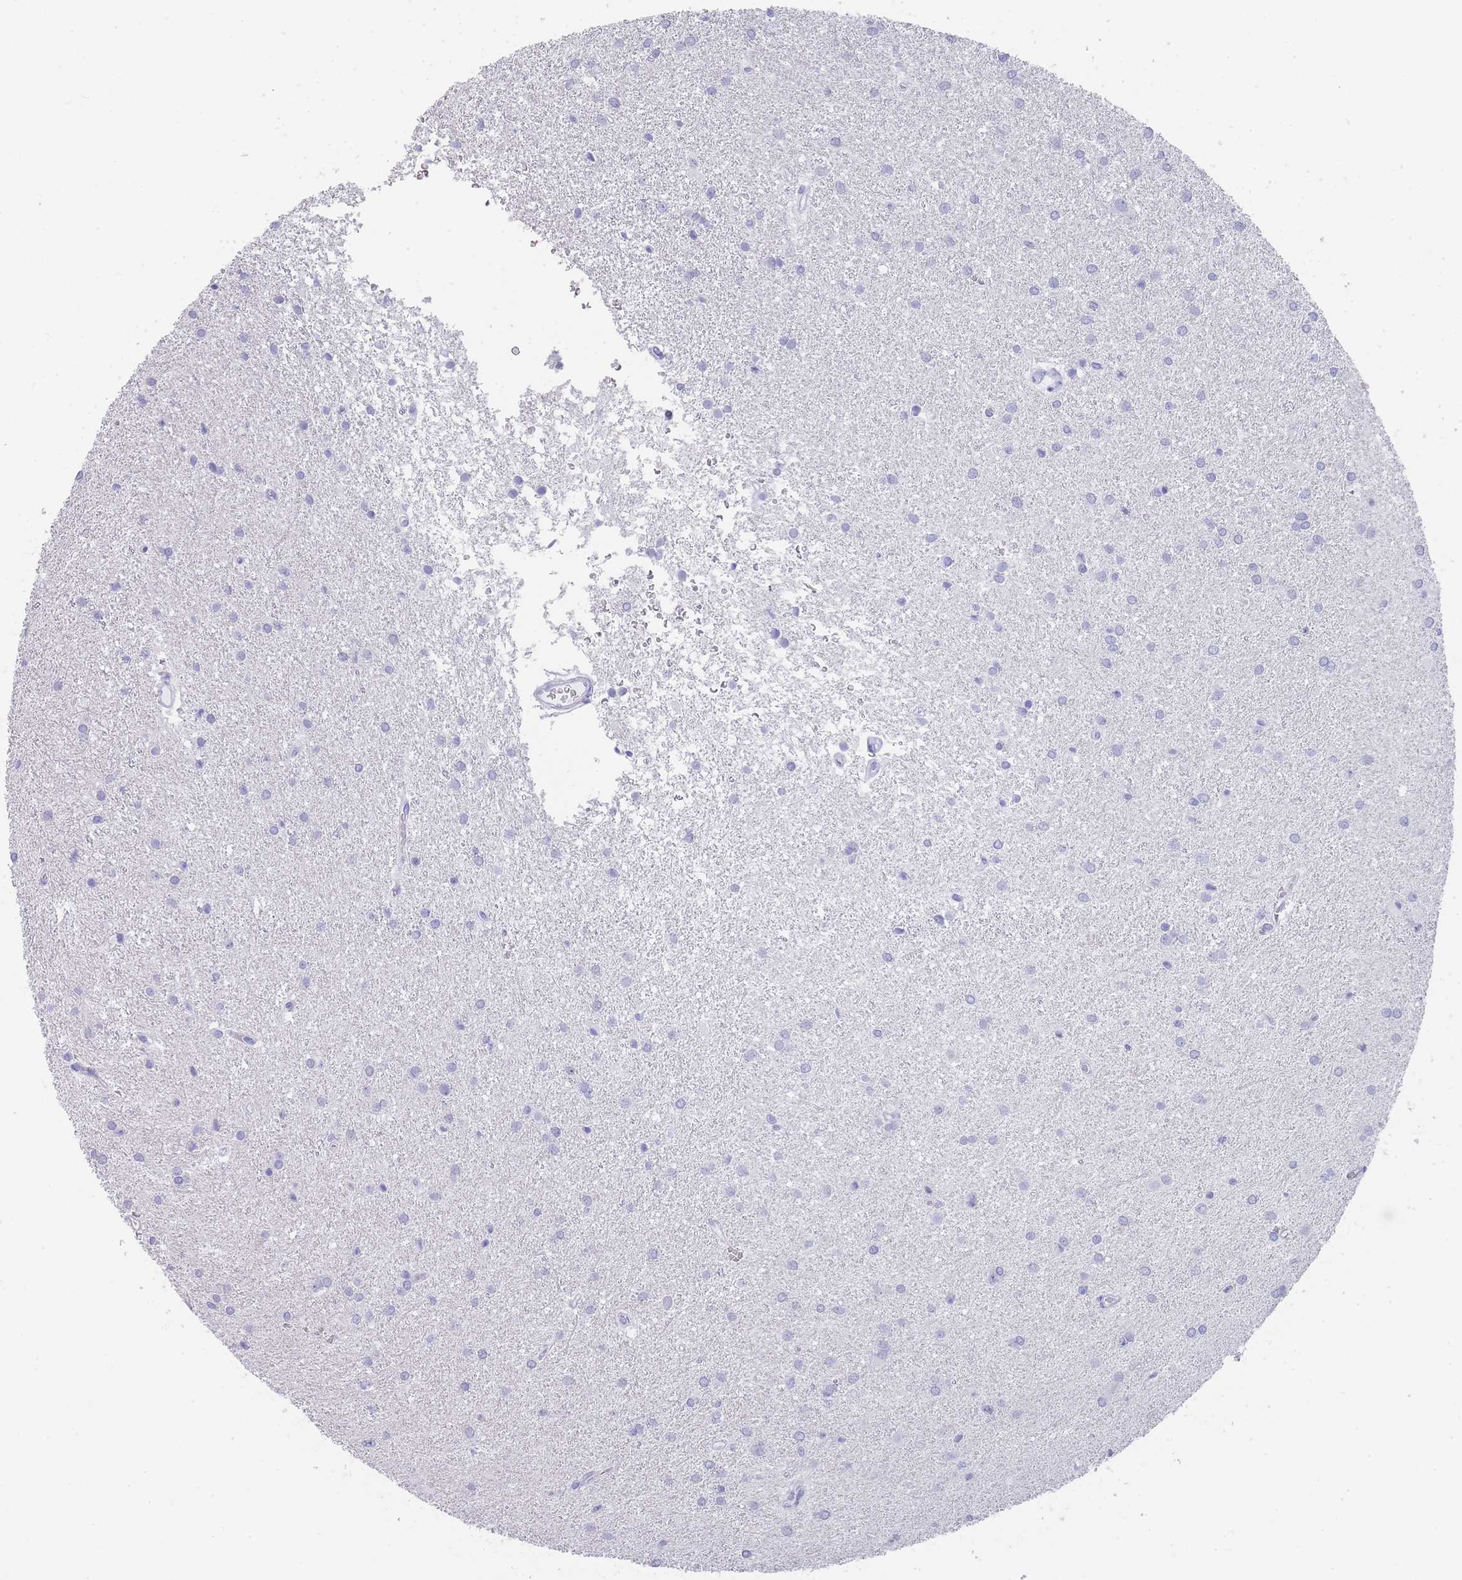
{"staining": {"intensity": "negative", "quantity": "none", "location": "none"}, "tissue": "glioma", "cell_type": "Tumor cells", "image_type": "cancer", "snomed": [{"axis": "morphology", "description": "Glioma, malignant, High grade"}, {"axis": "topography", "description": "Brain"}], "caption": "A high-resolution photomicrograph shows IHC staining of malignant glioma (high-grade), which exhibits no significant staining in tumor cells. (DAB immunohistochemistry (IHC) visualized using brightfield microscopy, high magnification).", "gene": "RAB2B", "patient": {"sex": "female", "age": 50}}